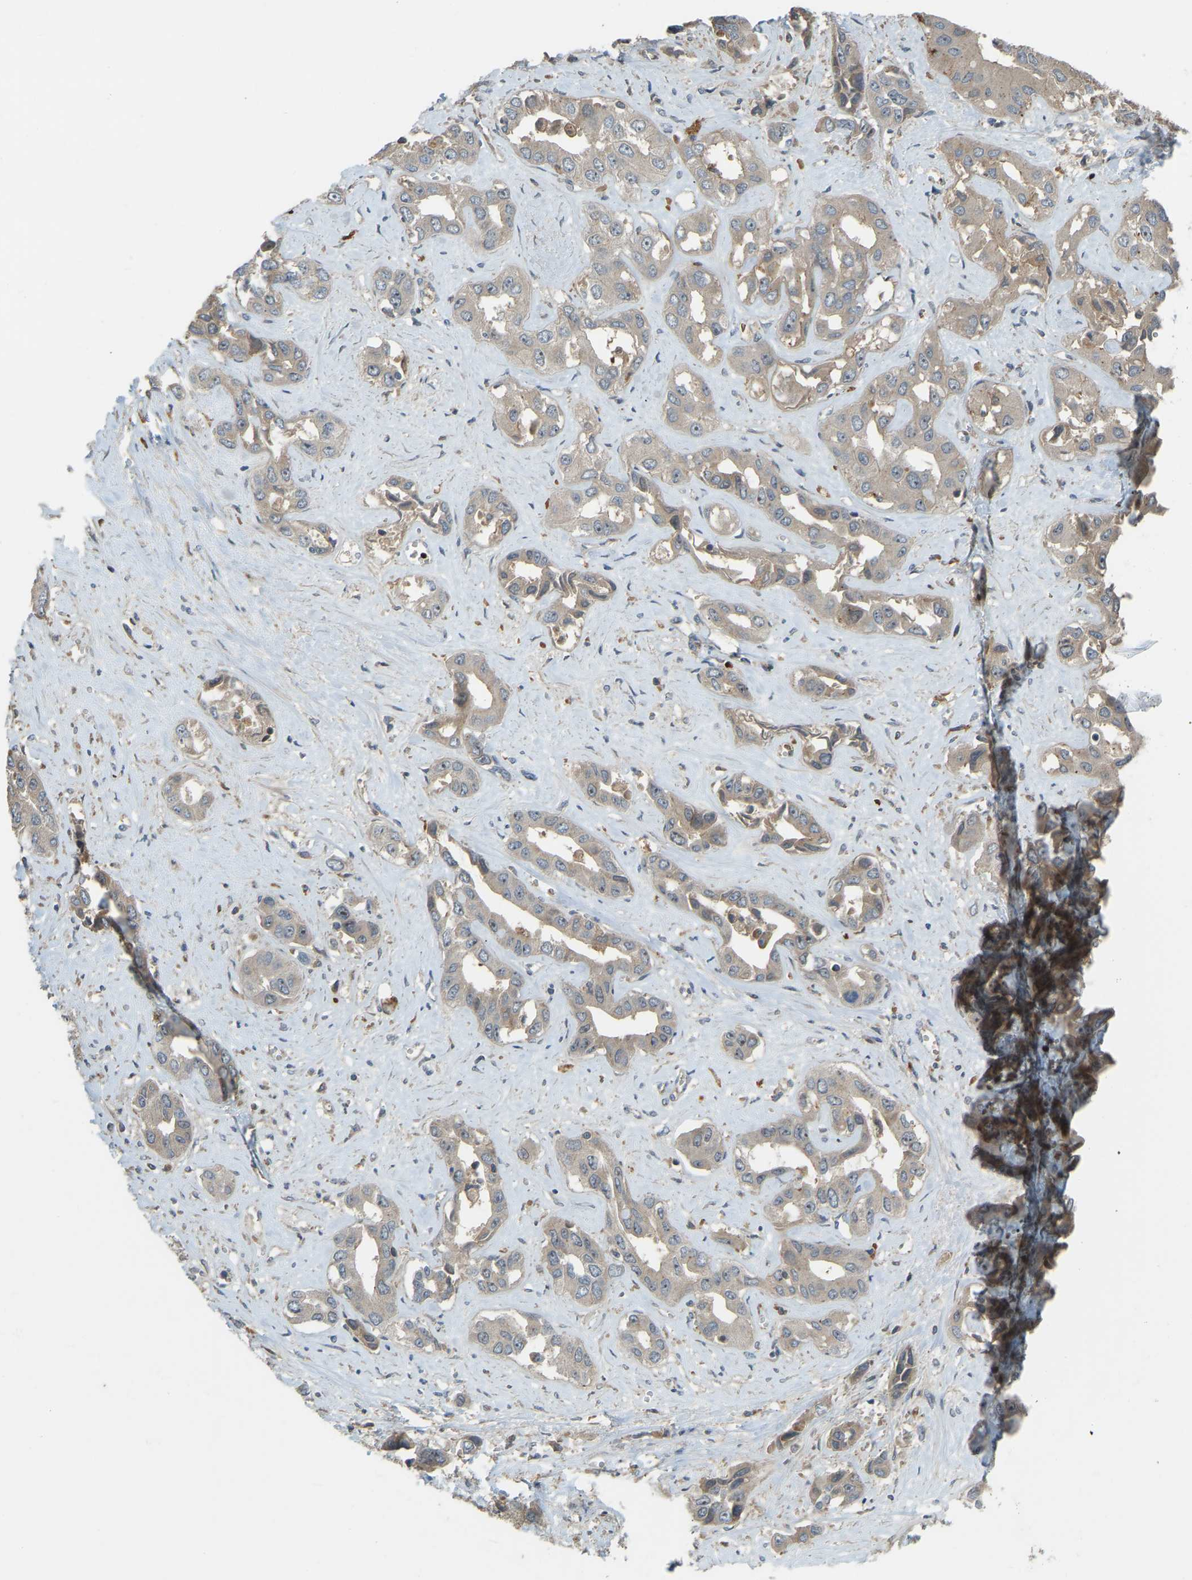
{"staining": {"intensity": "weak", "quantity": "25%-75%", "location": "cytoplasmic/membranous"}, "tissue": "liver cancer", "cell_type": "Tumor cells", "image_type": "cancer", "snomed": [{"axis": "morphology", "description": "Cholangiocarcinoma"}, {"axis": "topography", "description": "Liver"}], "caption": "Human cholangiocarcinoma (liver) stained for a protein (brown) displays weak cytoplasmic/membranous positive positivity in about 25%-75% of tumor cells.", "gene": "ZNF71", "patient": {"sex": "female", "age": 52}}